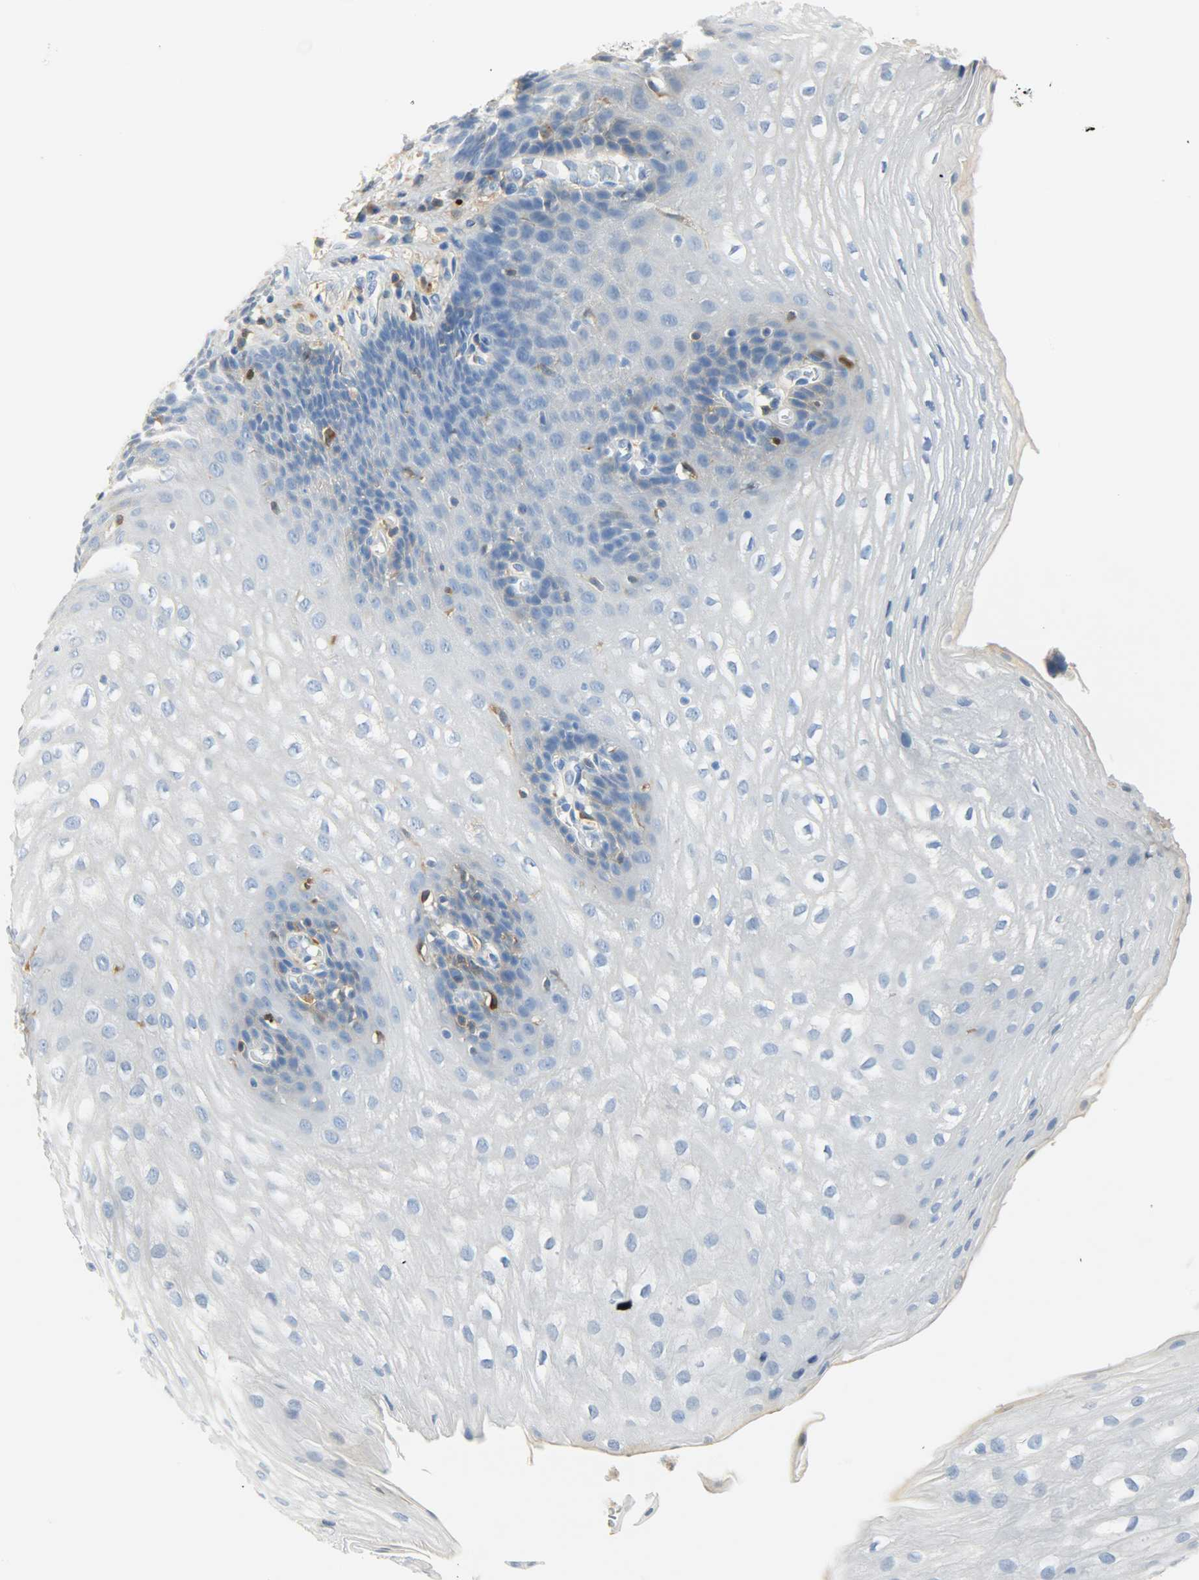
{"staining": {"intensity": "negative", "quantity": "none", "location": "none"}, "tissue": "esophagus", "cell_type": "Squamous epithelial cells", "image_type": "normal", "snomed": [{"axis": "morphology", "description": "Normal tissue, NOS"}, {"axis": "topography", "description": "Esophagus"}], "caption": "DAB immunohistochemical staining of unremarkable human esophagus displays no significant staining in squamous epithelial cells.", "gene": "CRP", "patient": {"sex": "male", "age": 48}}